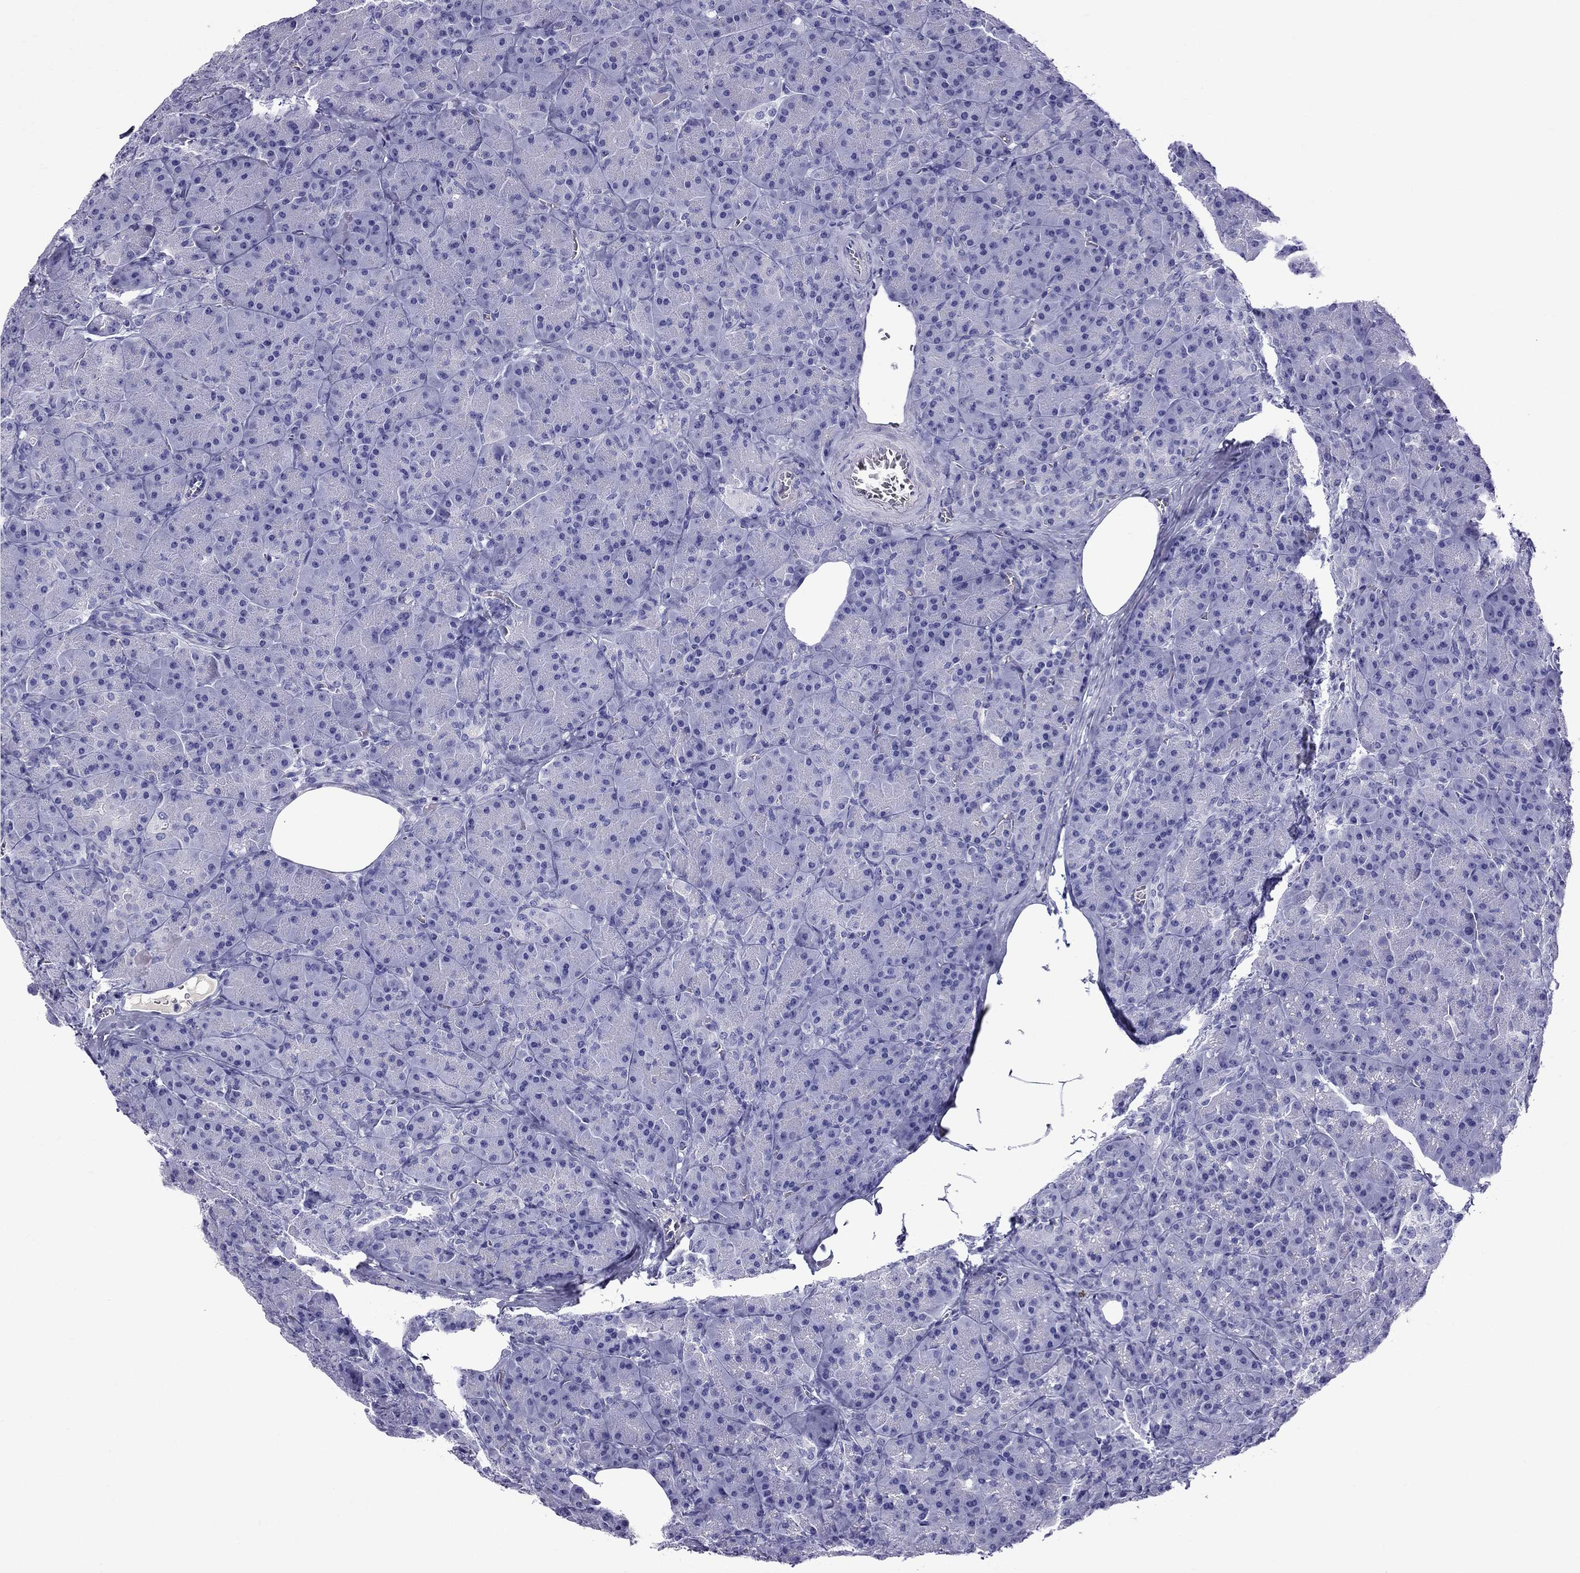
{"staining": {"intensity": "negative", "quantity": "none", "location": "none"}, "tissue": "pancreas", "cell_type": "Exocrine glandular cells", "image_type": "normal", "snomed": [{"axis": "morphology", "description": "Normal tissue, NOS"}, {"axis": "topography", "description": "Pancreas"}], "caption": "IHC image of normal human pancreas stained for a protein (brown), which reveals no expression in exocrine glandular cells.", "gene": "SCART1", "patient": {"sex": "male", "age": 57}}